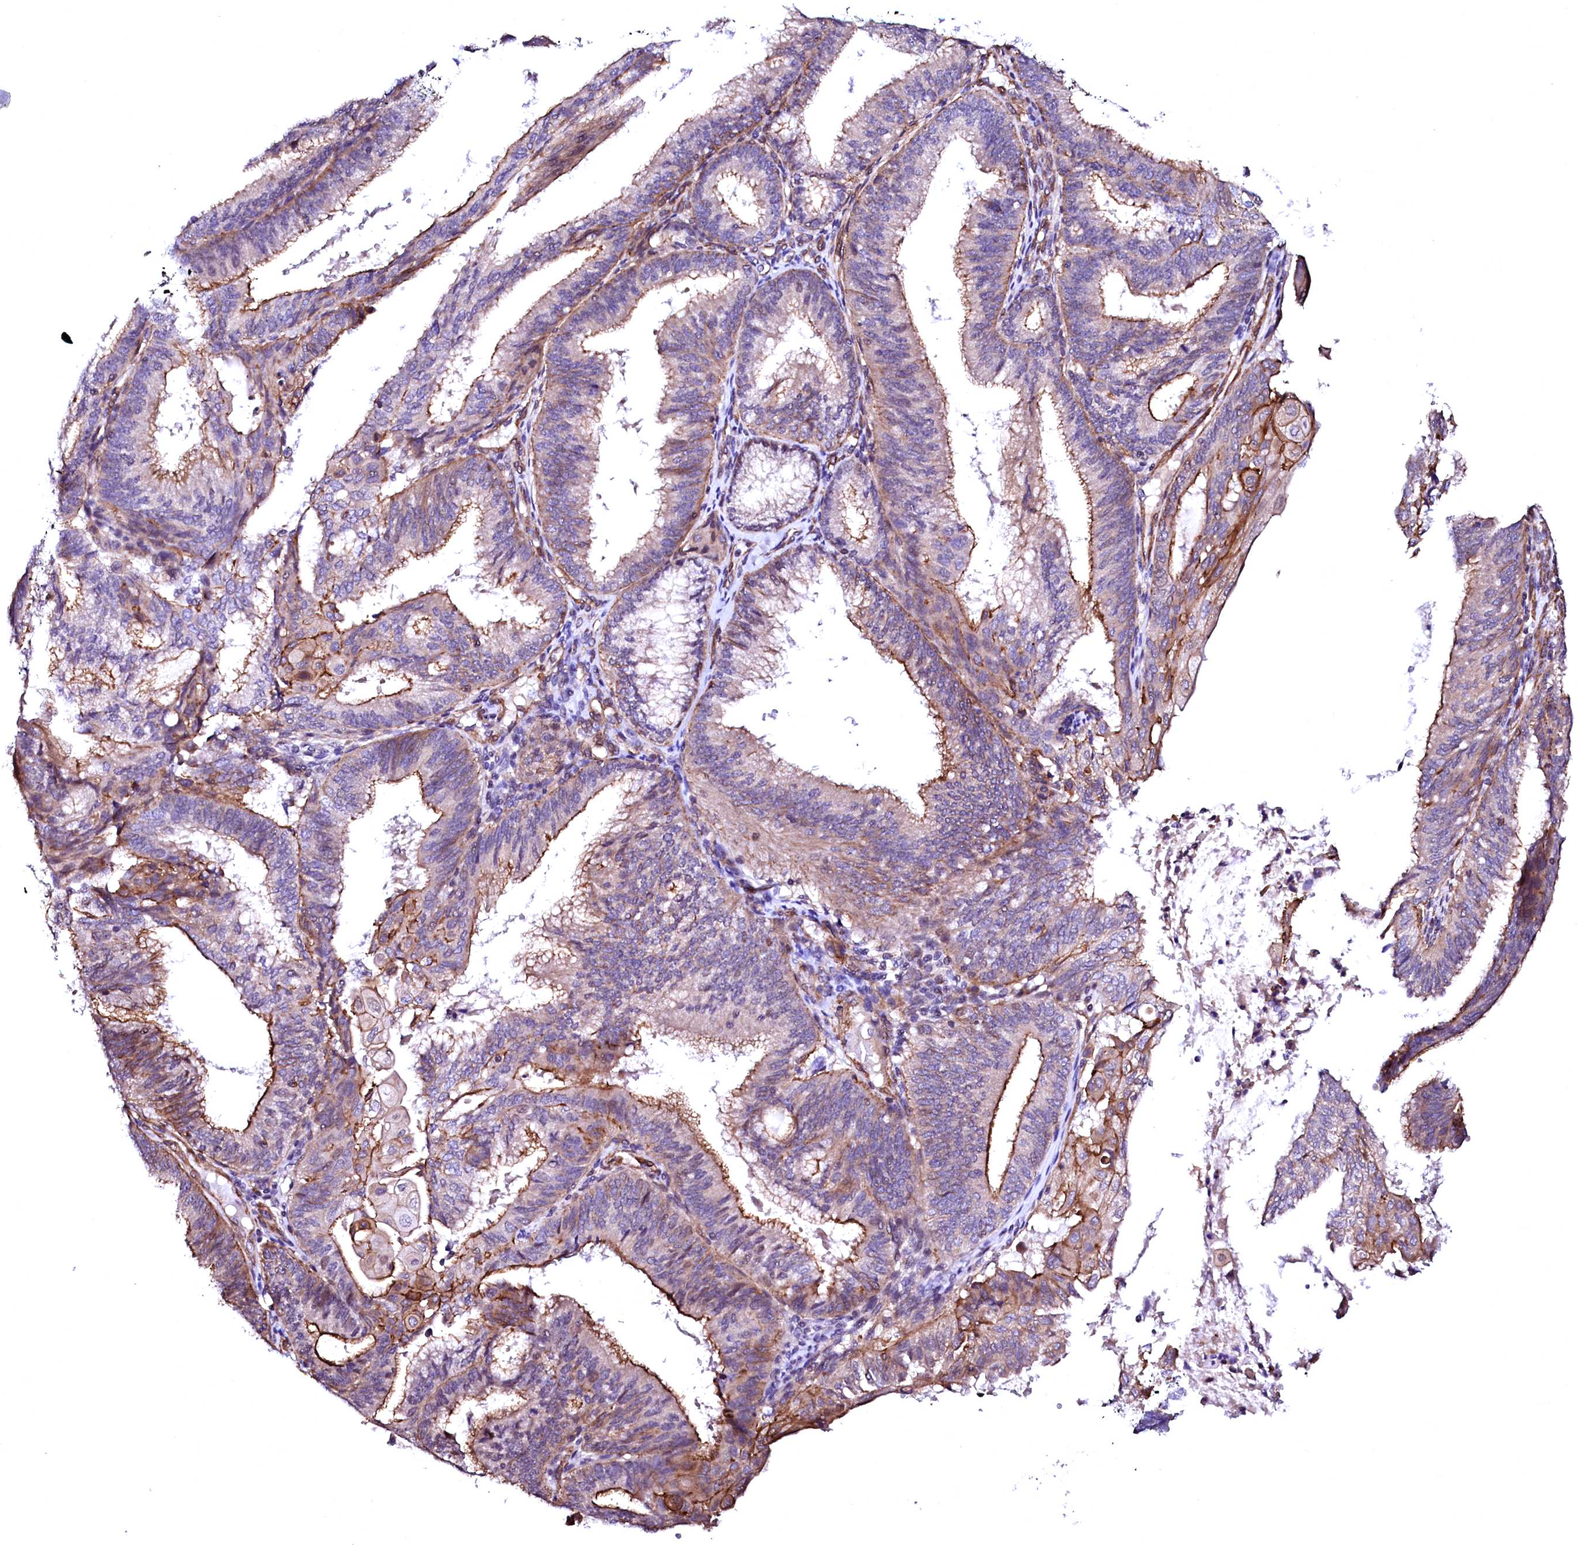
{"staining": {"intensity": "moderate", "quantity": "25%-75%", "location": "cytoplasmic/membranous"}, "tissue": "endometrial cancer", "cell_type": "Tumor cells", "image_type": "cancer", "snomed": [{"axis": "morphology", "description": "Adenocarcinoma, NOS"}, {"axis": "topography", "description": "Endometrium"}], "caption": "Immunohistochemical staining of human endometrial adenocarcinoma exhibits medium levels of moderate cytoplasmic/membranous protein staining in about 25%-75% of tumor cells. The staining was performed using DAB (3,3'-diaminobenzidine), with brown indicating positive protein expression. Nuclei are stained blue with hematoxylin.", "gene": "GPR176", "patient": {"sex": "female", "age": 49}}